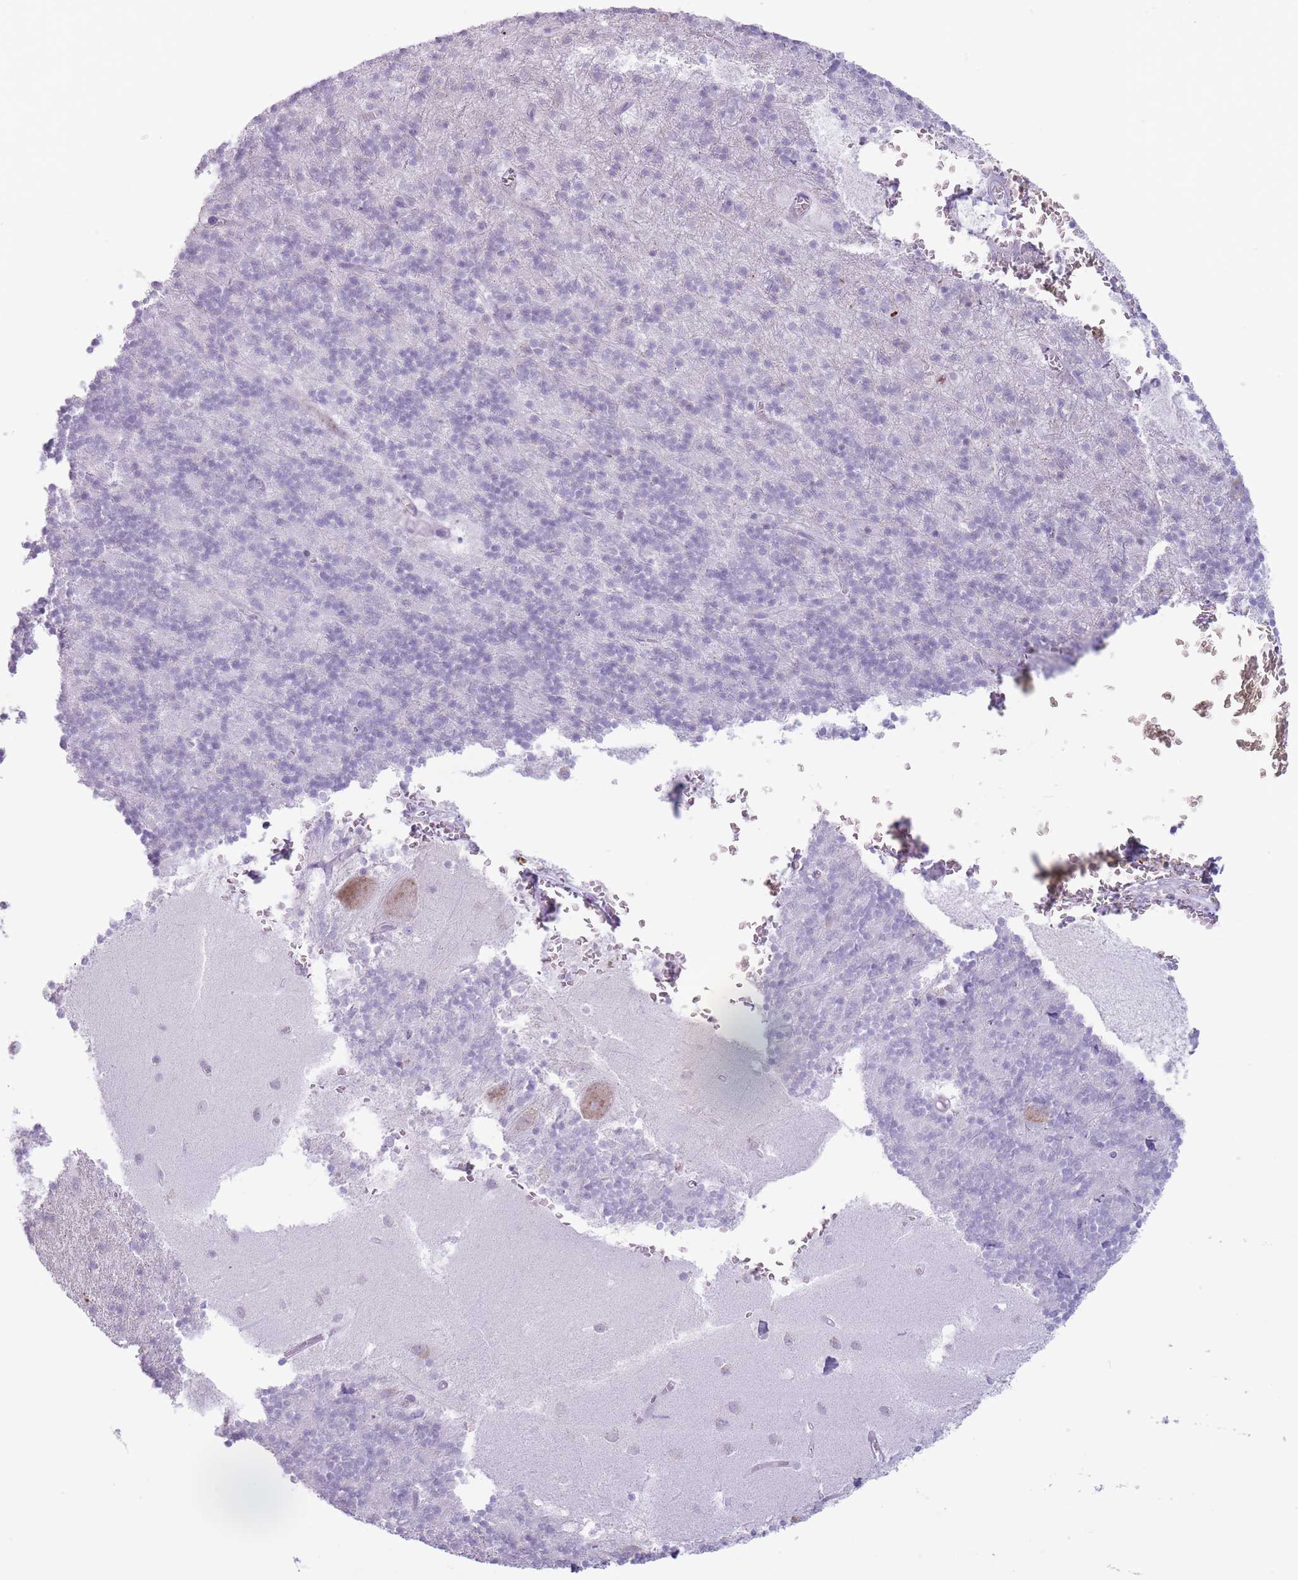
{"staining": {"intensity": "negative", "quantity": "none", "location": "none"}, "tissue": "cerebellum", "cell_type": "Cells in granular layer", "image_type": "normal", "snomed": [{"axis": "morphology", "description": "Normal tissue, NOS"}, {"axis": "topography", "description": "Cerebellum"}], "caption": "IHC micrograph of benign human cerebellum stained for a protein (brown), which shows no positivity in cells in granular layer. The staining is performed using DAB (3,3'-diaminobenzidine) brown chromogen with nuclei counter-stained in using hematoxylin.", "gene": "RPL18", "patient": {"sex": "male", "age": 54}}